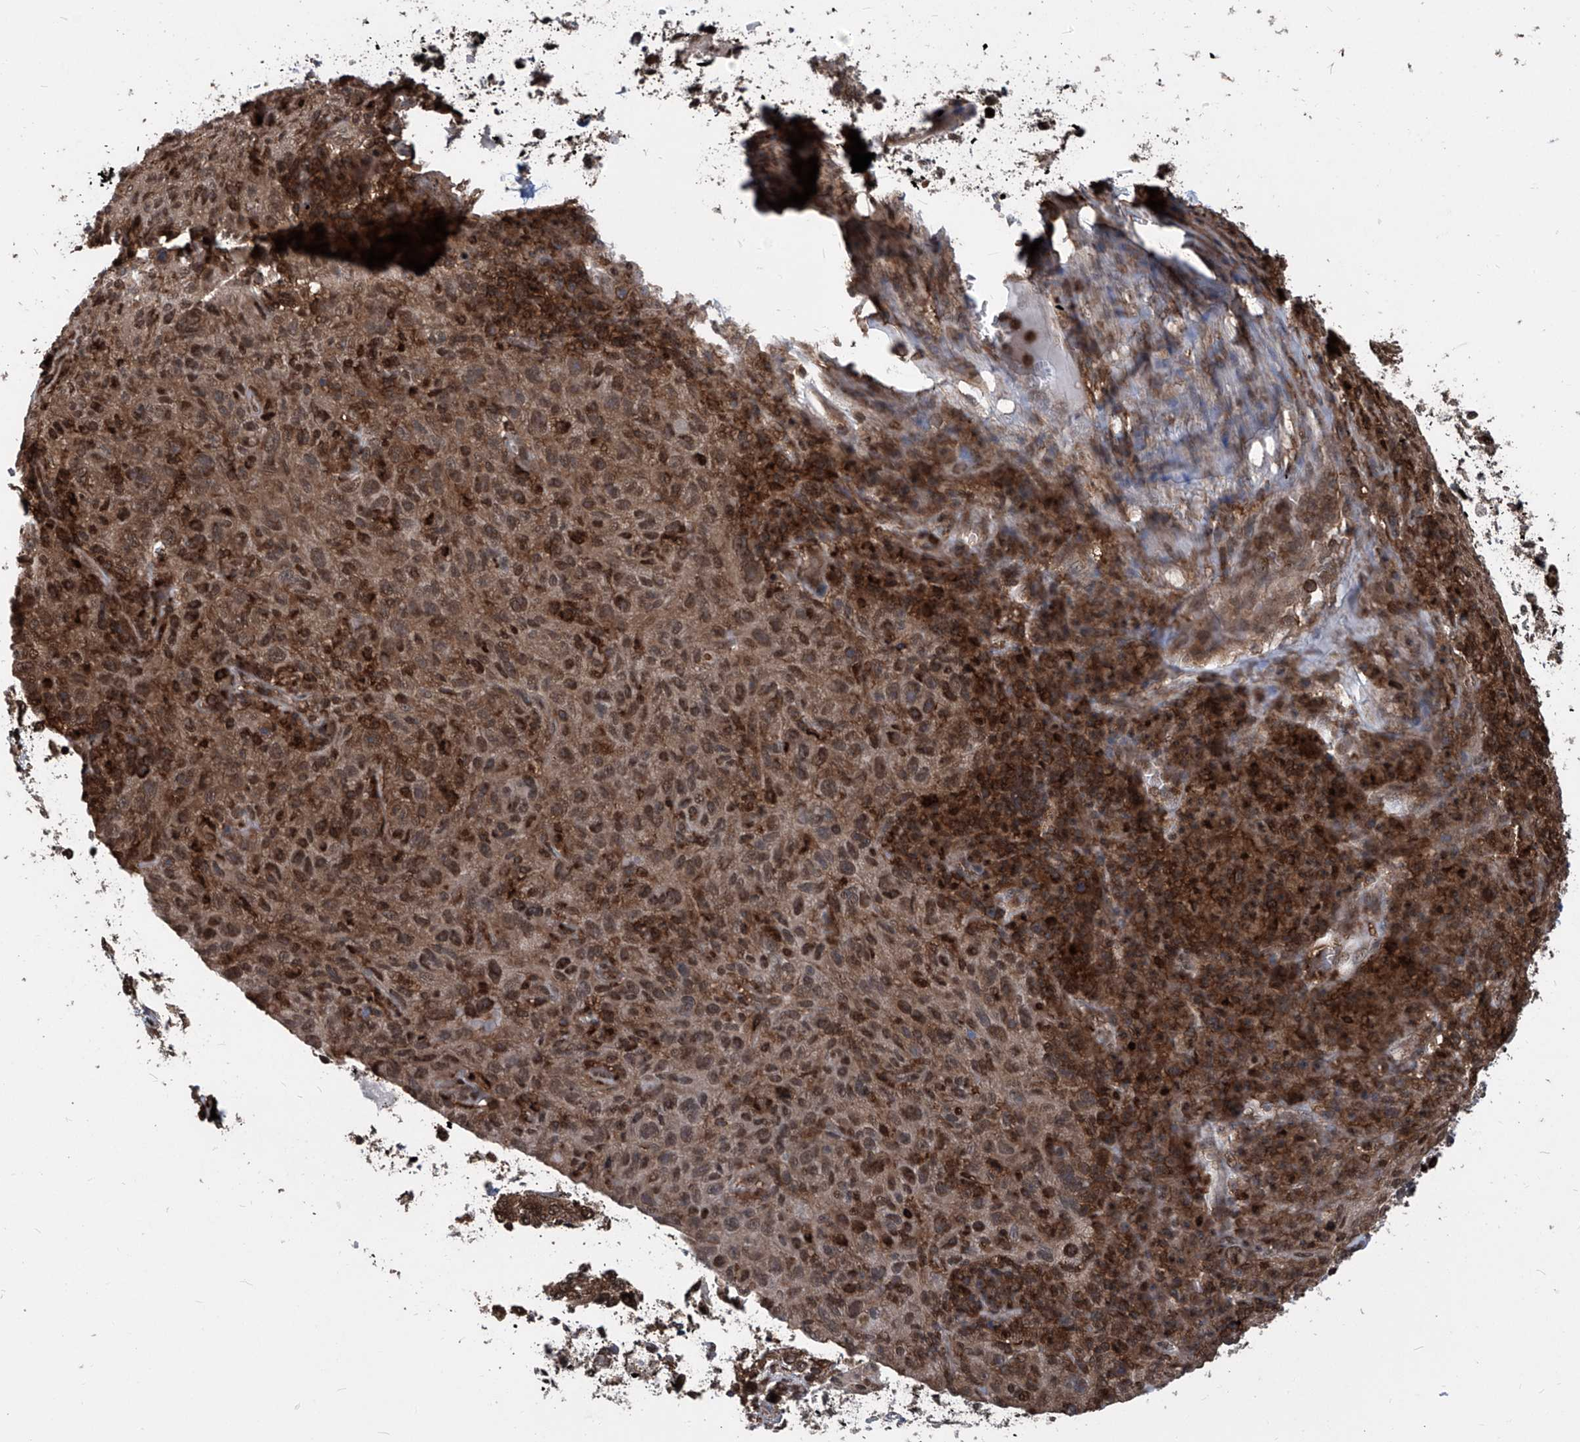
{"staining": {"intensity": "strong", "quantity": "25%-75%", "location": "cytoplasmic/membranous,nuclear"}, "tissue": "skin cancer", "cell_type": "Tumor cells", "image_type": "cancer", "snomed": [{"axis": "morphology", "description": "Squamous cell carcinoma, NOS"}, {"axis": "morphology", "description": "Squamous cell carcinoma, metastatic, NOS"}, {"axis": "topography", "description": "Skin"}, {"axis": "topography", "description": "Lymph node"}], "caption": "A brown stain shows strong cytoplasmic/membranous and nuclear staining of a protein in human metastatic squamous cell carcinoma (skin) tumor cells.", "gene": "PSMB1", "patient": {"sex": "male", "age": 75}}